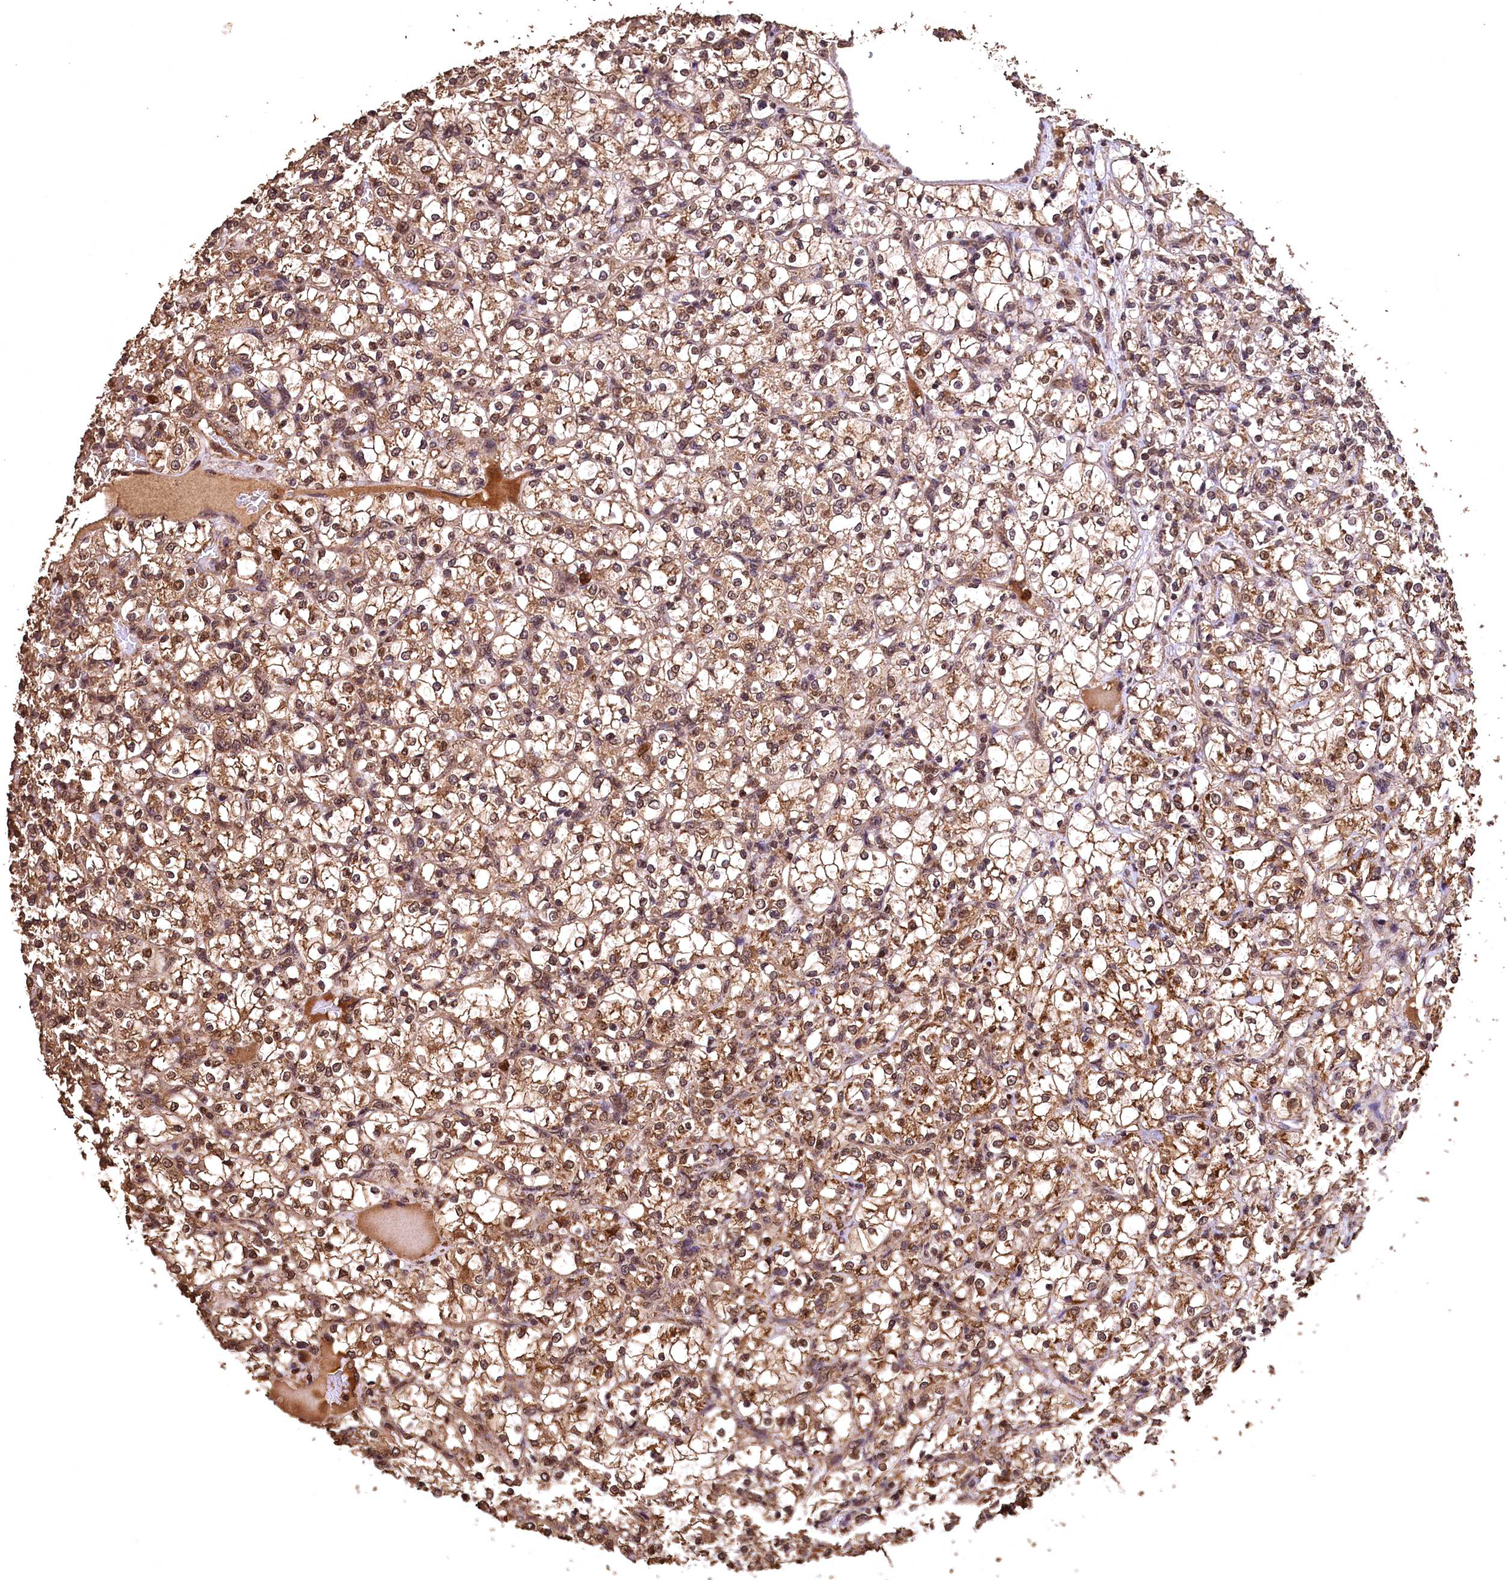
{"staining": {"intensity": "moderate", "quantity": ">75%", "location": "cytoplasmic/membranous,nuclear"}, "tissue": "renal cancer", "cell_type": "Tumor cells", "image_type": "cancer", "snomed": [{"axis": "morphology", "description": "Adenocarcinoma, NOS"}, {"axis": "topography", "description": "Kidney"}], "caption": "This image demonstrates IHC staining of human renal cancer (adenocarcinoma), with medium moderate cytoplasmic/membranous and nuclear expression in approximately >75% of tumor cells.", "gene": "CEP57L1", "patient": {"sex": "female", "age": 69}}